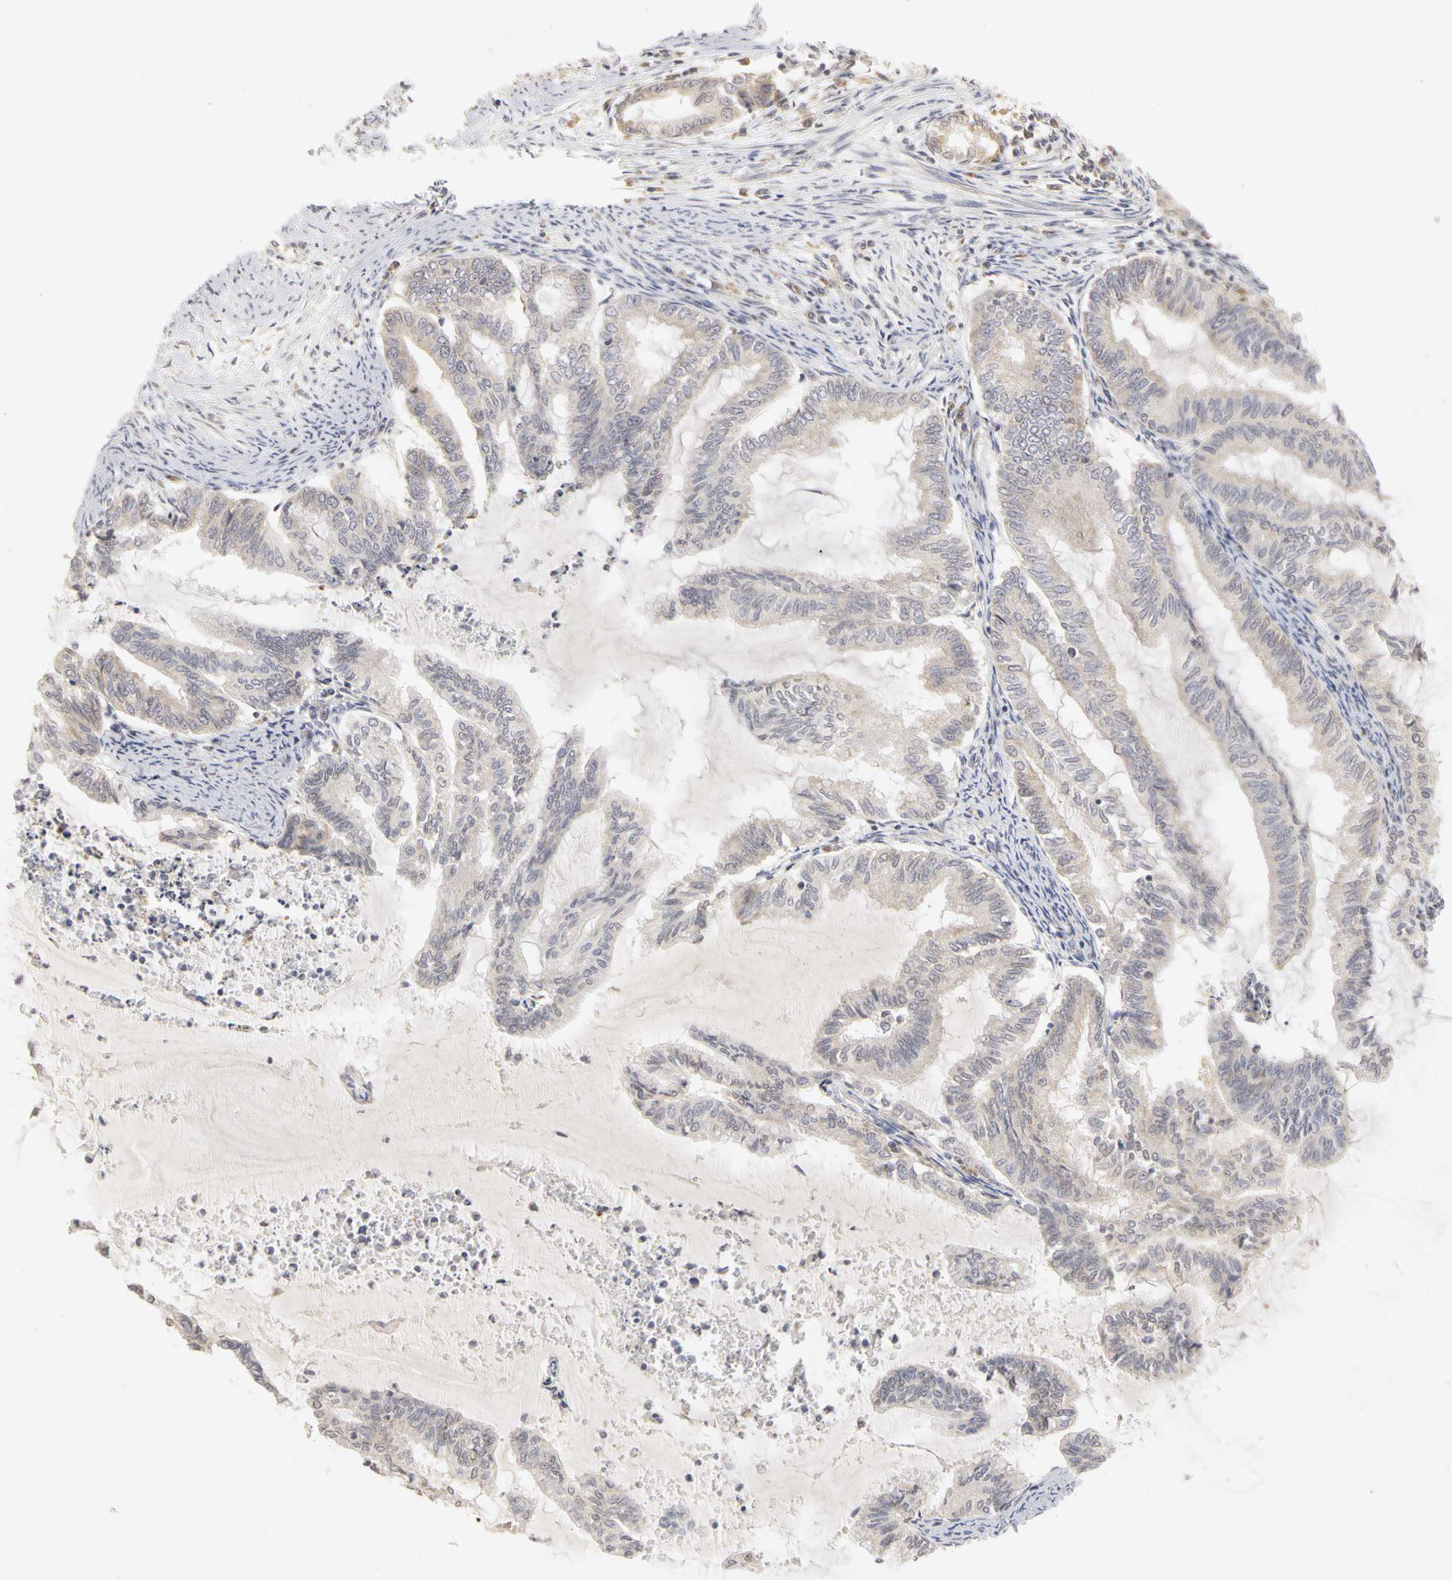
{"staining": {"intensity": "weak", "quantity": "25%-75%", "location": "cytoplasmic/membranous"}, "tissue": "endometrial cancer", "cell_type": "Tumor cells", "image_type": "cancer", "snomed": [{"axis": "morphology", "description": "Adenocarcinoma, NOS"}, {"axis": "topography", "description": "Endometrium"}], "caption": "An immunohistochemistry (IHC) histopathology image of tumor tissue is shown. Protein staining in brown labels weak cytoplasmic/membranous positivity in adenocarcinoma (endometrial) within tumor cells.", "gene": "IRAK1", "patient": {"sex": "female", "age": 79}}